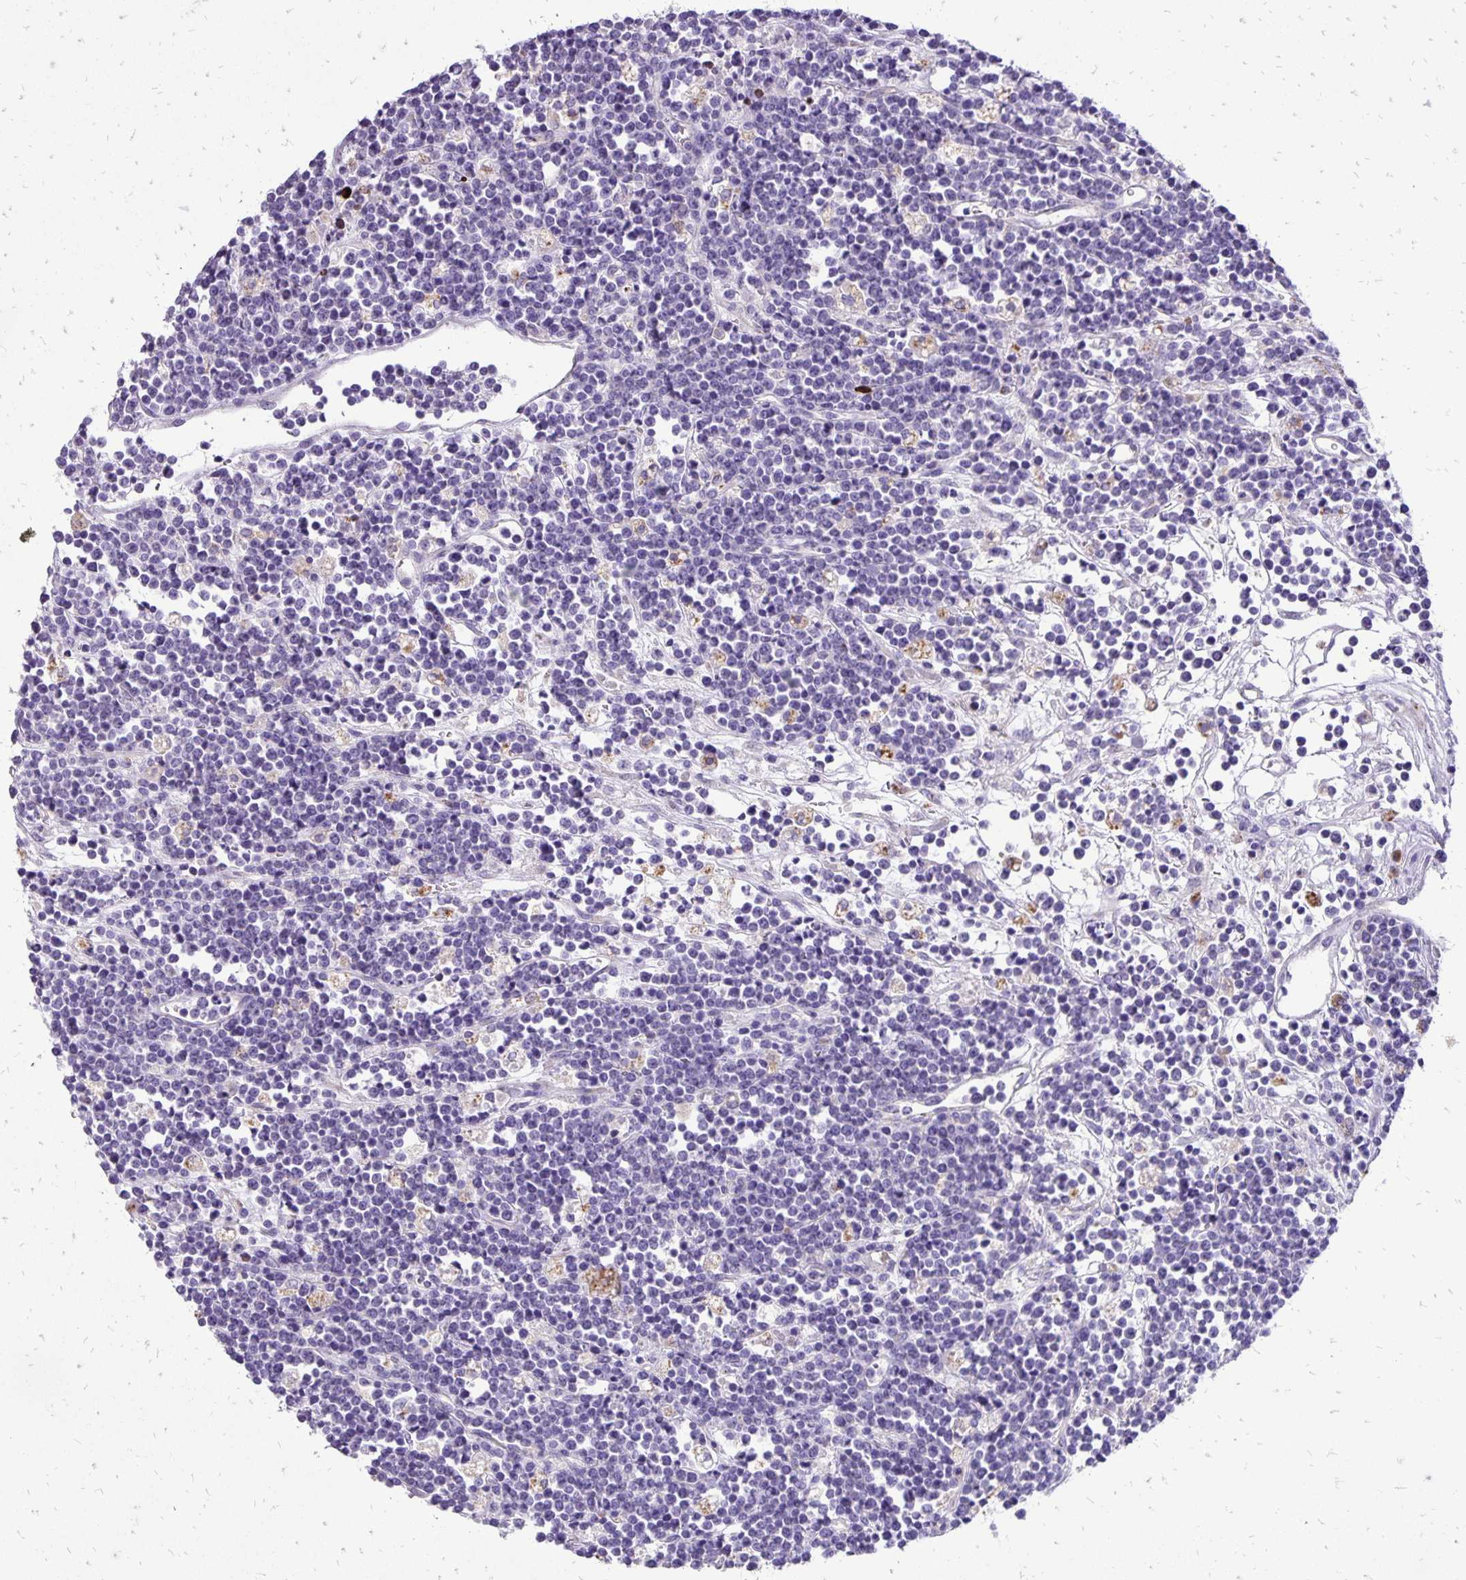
{"staining": {"intensity": "negative", "quantity": "none", "location": "none"}, "tissue": "lymphoma", "cell_type": "Tumor cells", "image_type": "cancer", "snomed": [{"axis": "morphology", "description": "Malignant lymphoma, non-Hodgkin's type, High grade"}, {"axis": "topography", "description": "Ovary"}], "caption": "This is an IHC histopathology image of lymphoma. There is no positivity in tumor cells.", "gene": "EIF5A", "patient": {"sex": "female", "age": 56}}